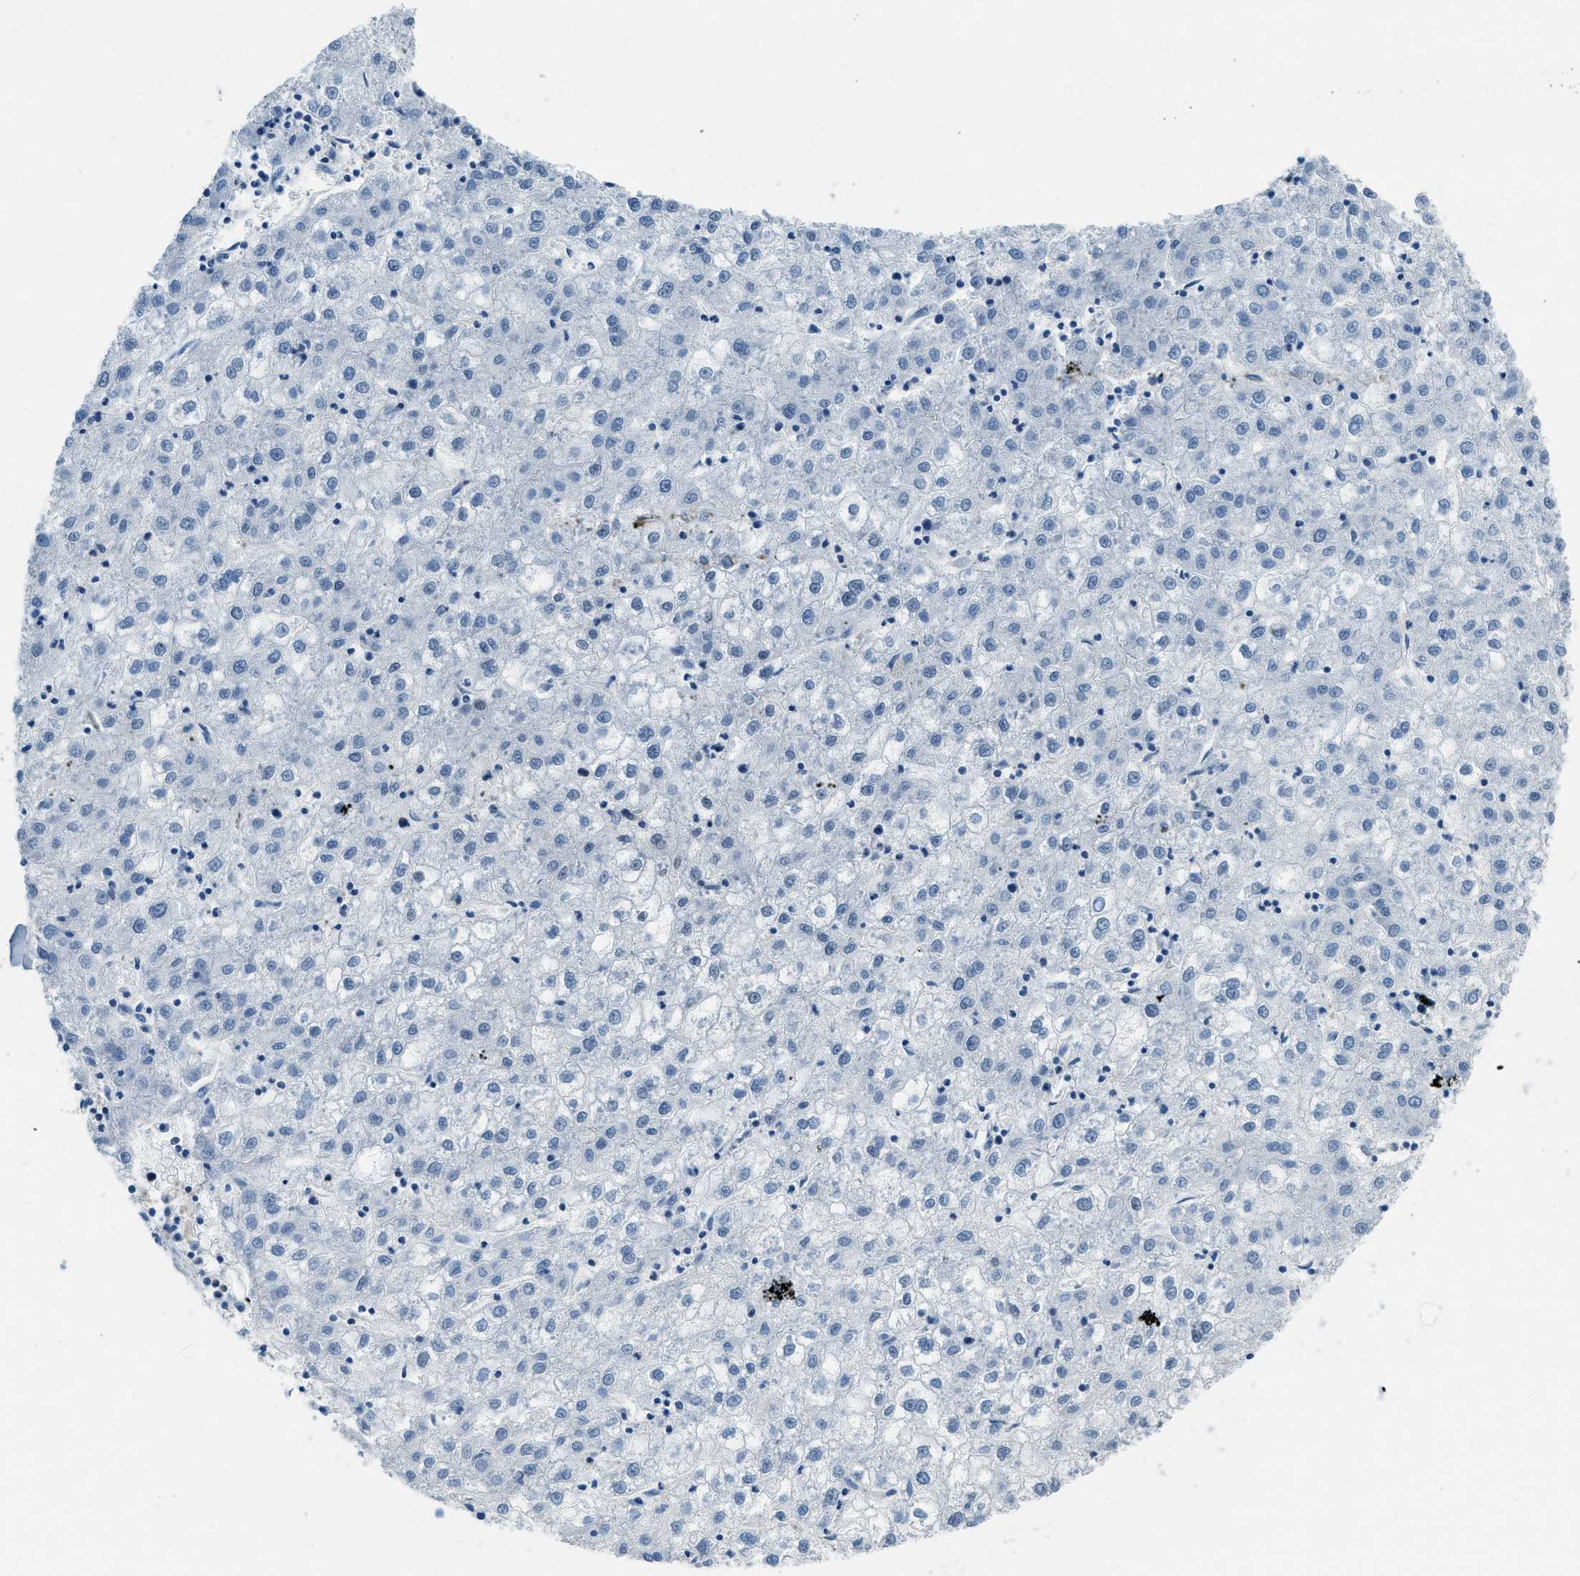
{"staining": {"intensity": "negative", "quantity": "none", "location": "none"}, "tissue": "liver cancer", "cell_type": "Tumor cells", "image_type": "cancer", "snomed": [{"axis": "morphology", "description": "Carcinoma, Hepatocellular, NOS"}, {"axis": "topography", "description": "Liver"}], "caption": "Liver cancer (hepatocellular carcinoma) stained for a protein using IHC exhibits no positivity tumor cells.", "gene": "OGFR", "patient": {"sex": "male", "age": 72}}